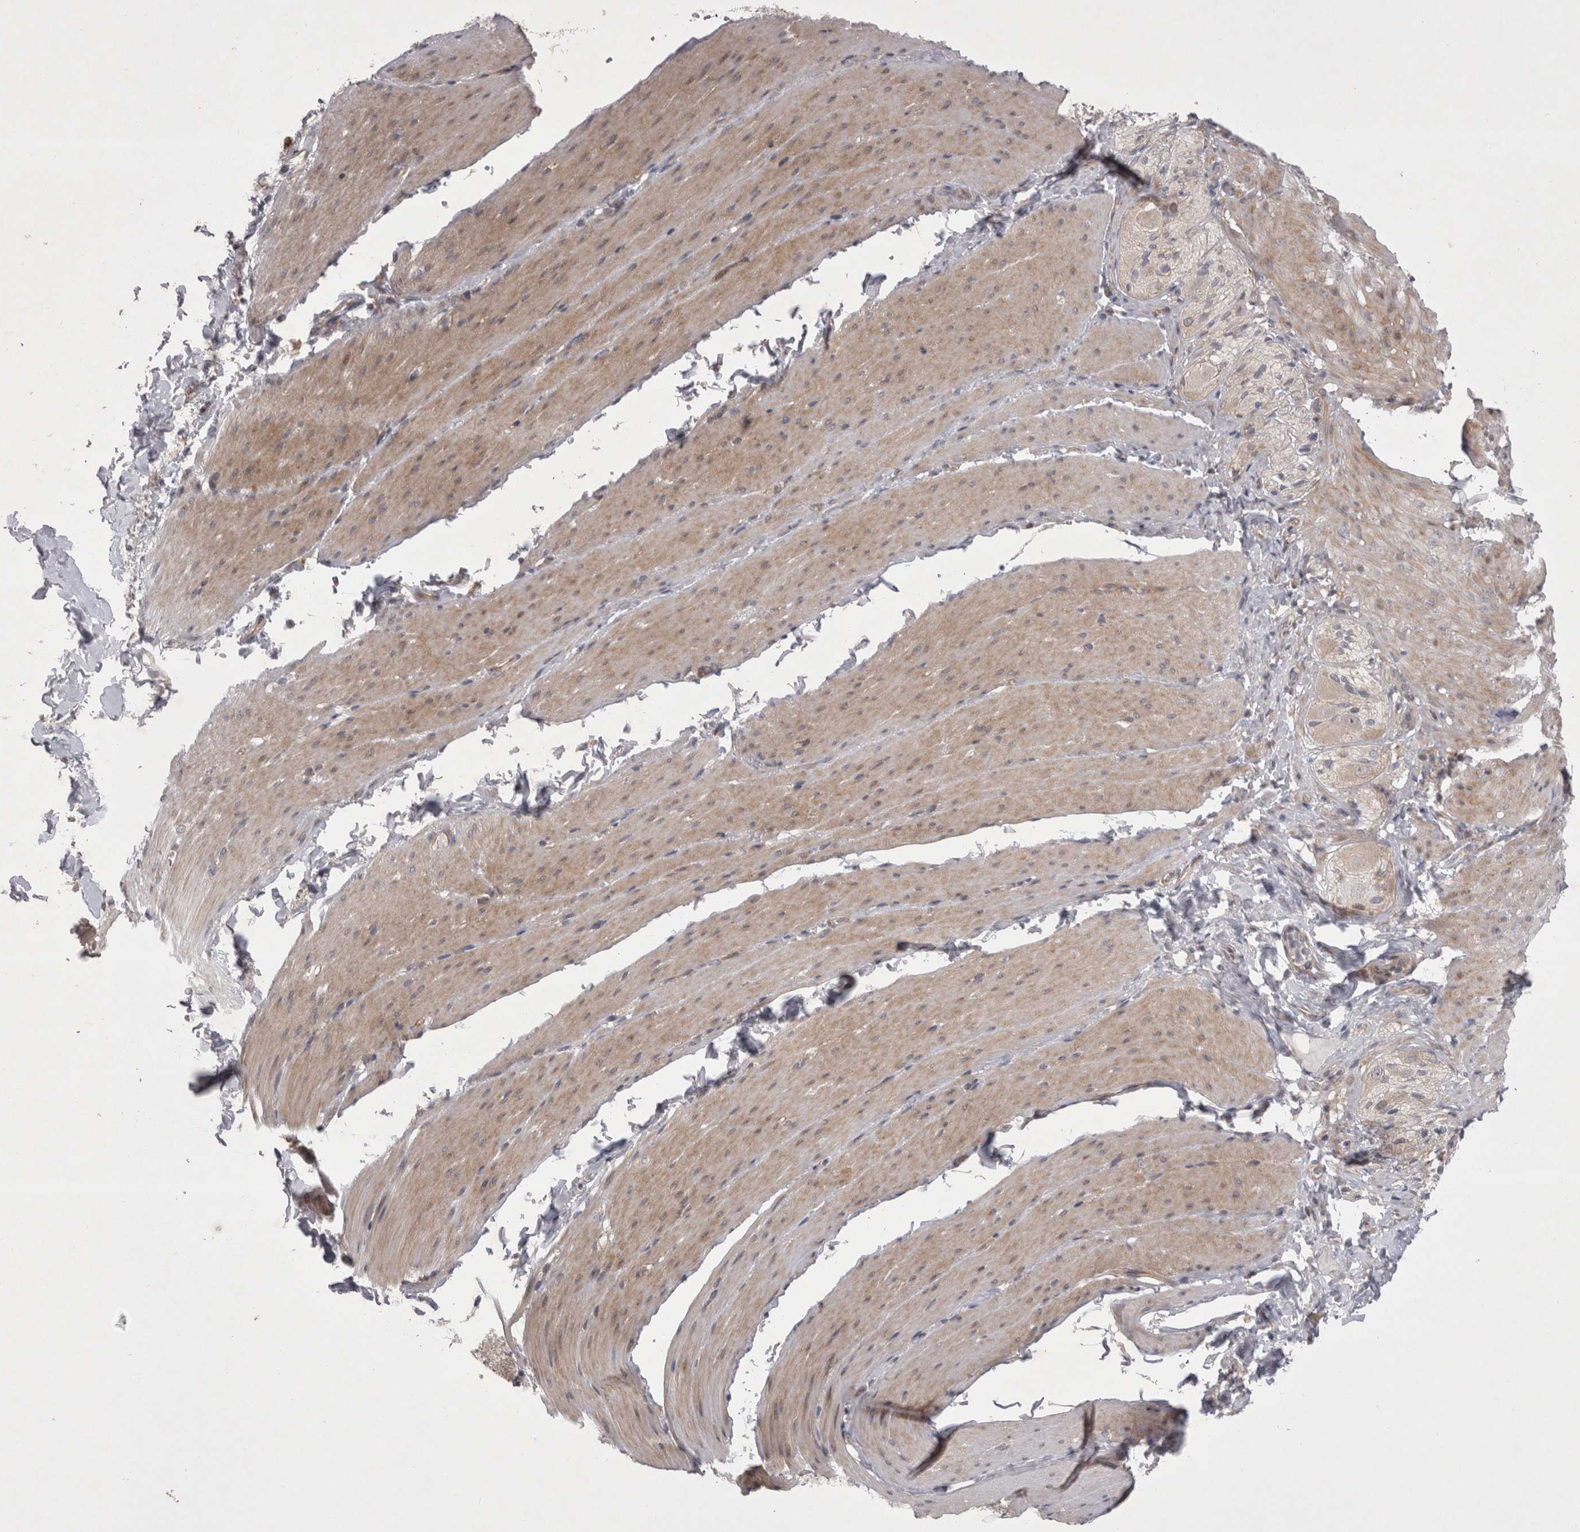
{"staining": {"intensity": "moderate", "quantity": "25%-75%", "location": "cytoplasmic/membranous"}, "tissue": "smooth muscle", "cell_type": "Smooth muscle cells", "image_type": "normal", "snomed": [{"axis": "morphology", "description": "Normal tissue, NOS"}, {"axis": "topography", "description": "Smooth muscle"}, {"axis": "topography", "description": "Small intestine"}], "caption": "Smooth muscle cells demonstrate moderate cytoplasmic/membranous staining in approximately 25%-75% of cells in unremarkable smooth muscle. (Stains: DAB (3,3'-diaminobenzidine) in brown, nuclei in blue, Microscopy: brightfield microscopy at high magnification).", "gene": "NENF", "patient": {"sex": "female", "age": 84}}